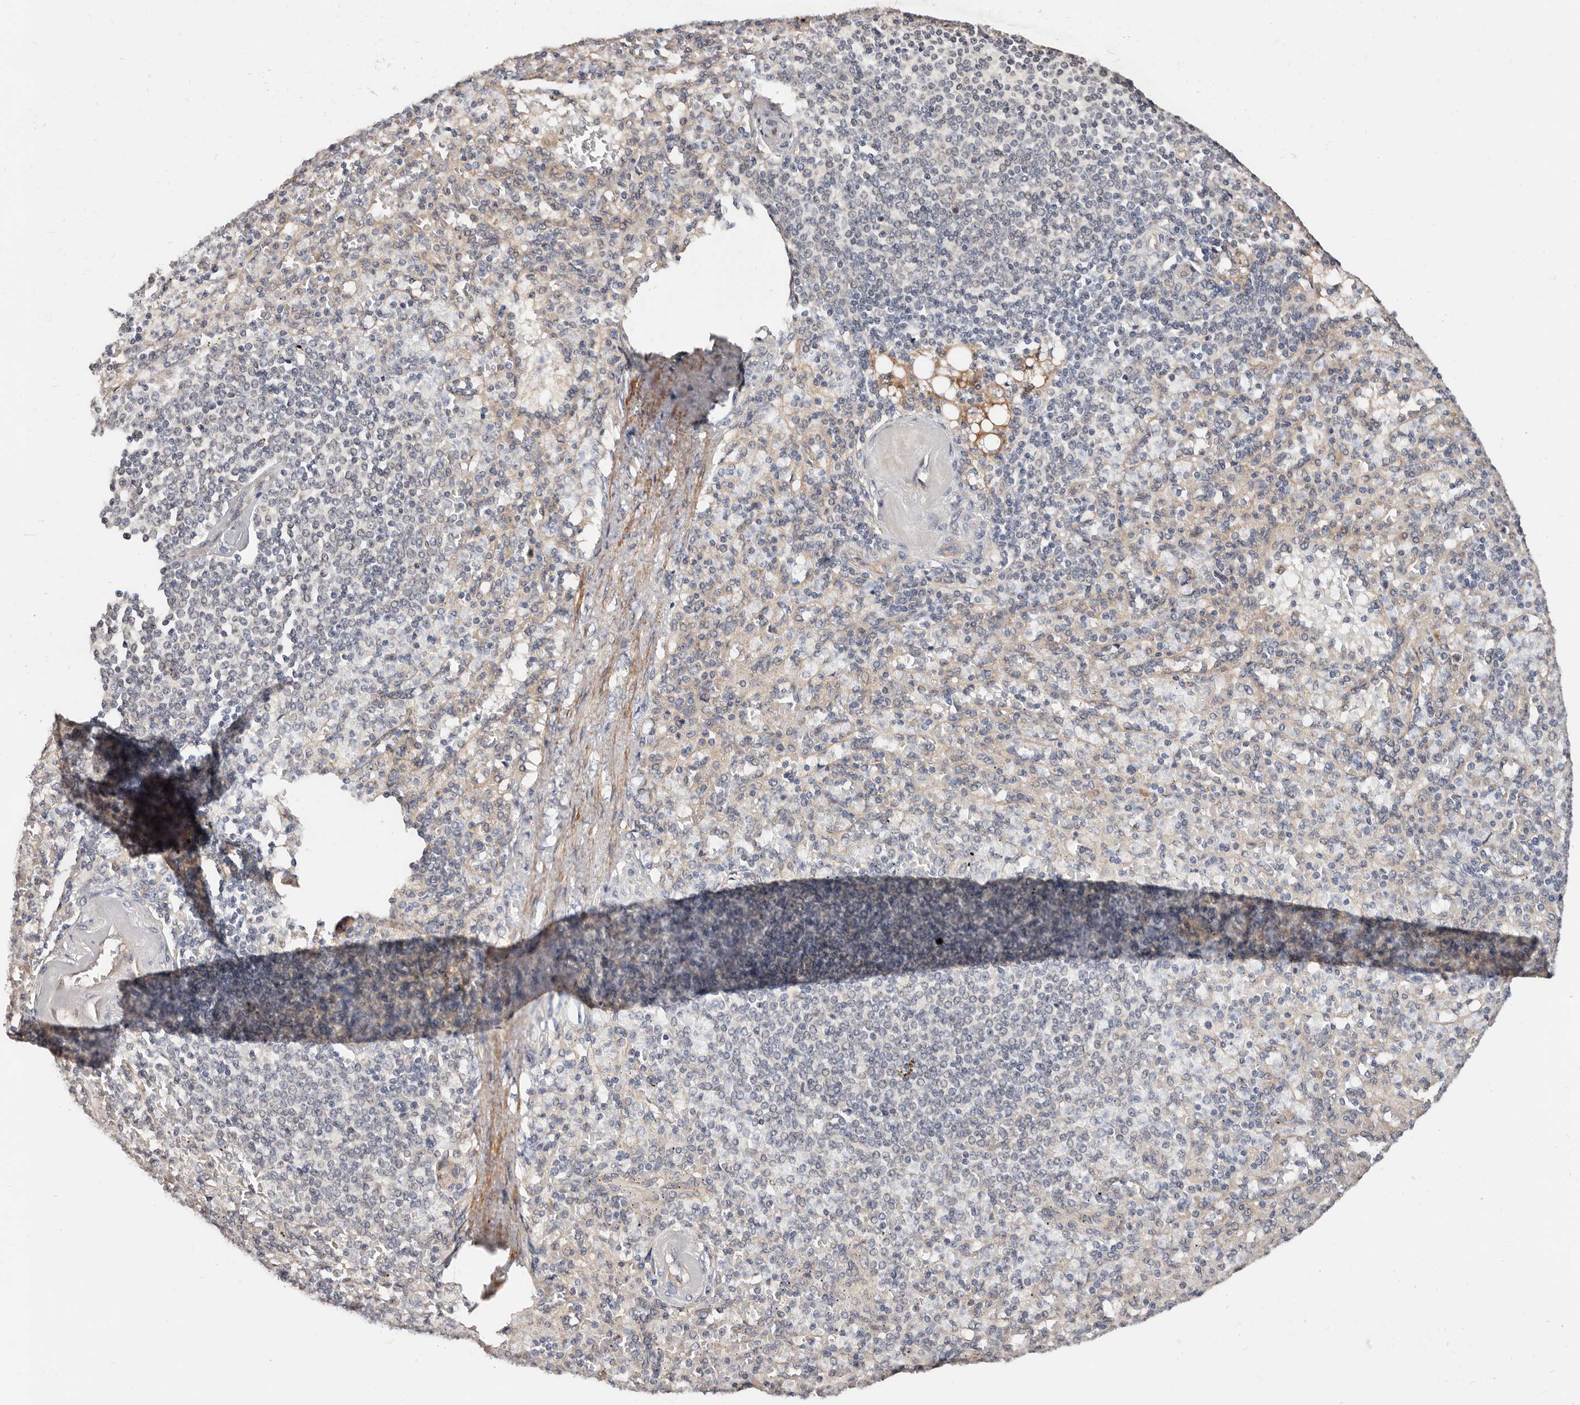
{"staining": {"intensity": "negative", "quantity": "none", "location": "none"}, "tissue": "spleen", "cell_type": "Cells in red pulp", "image_type": "normal", "snomed": [{"axis": "morphology", "description": "Normal tissue, NOS"}, {"axis": "topography", "description": "Spleen"}], "caption": "DAB immunohistochemical staining of unremarkable spleen displays no significant expression in cells in red pulp.", "gene": "TRIP13", "patient": {"sex": "female", "age": 74}}